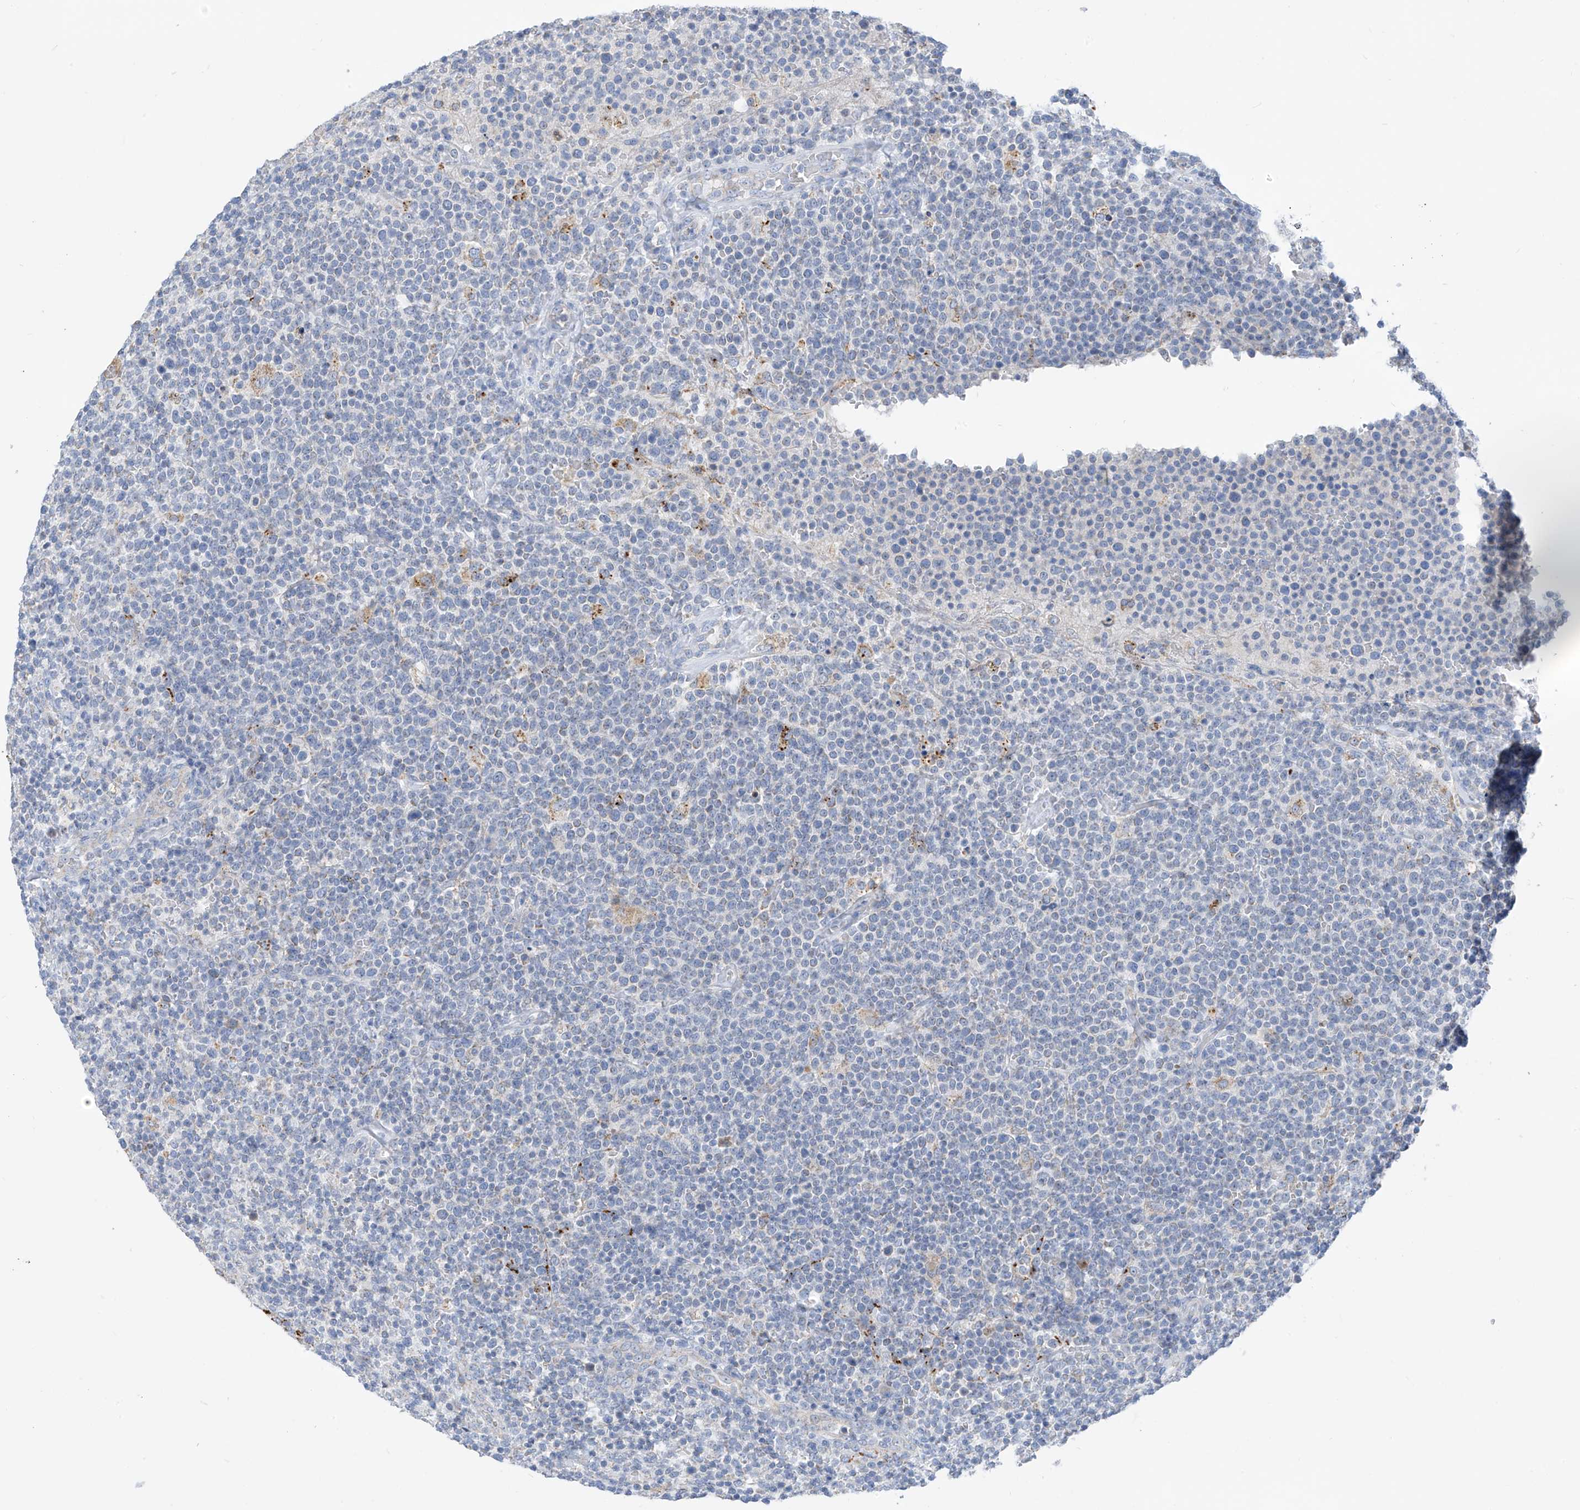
{"staining": {"intensity": "negative", "quantity": "none", "location": "none"}, "tissue": "lymphoma", "cell_type": "Tumor cells", "image_type": "cancer", "snomed": [{"axis": "morphology", "description": "Malignant lymphoma, non-Hodgkin's type, High grade"}, {"axis": "topography", "description": "Lymph node"}], "caption": "Immunohistochemical staining of human lymphoma demonstrates no significant positivity in tumor cells.", "gene": "ZNF404", "patient": {"sex": "male", "age": 61}}